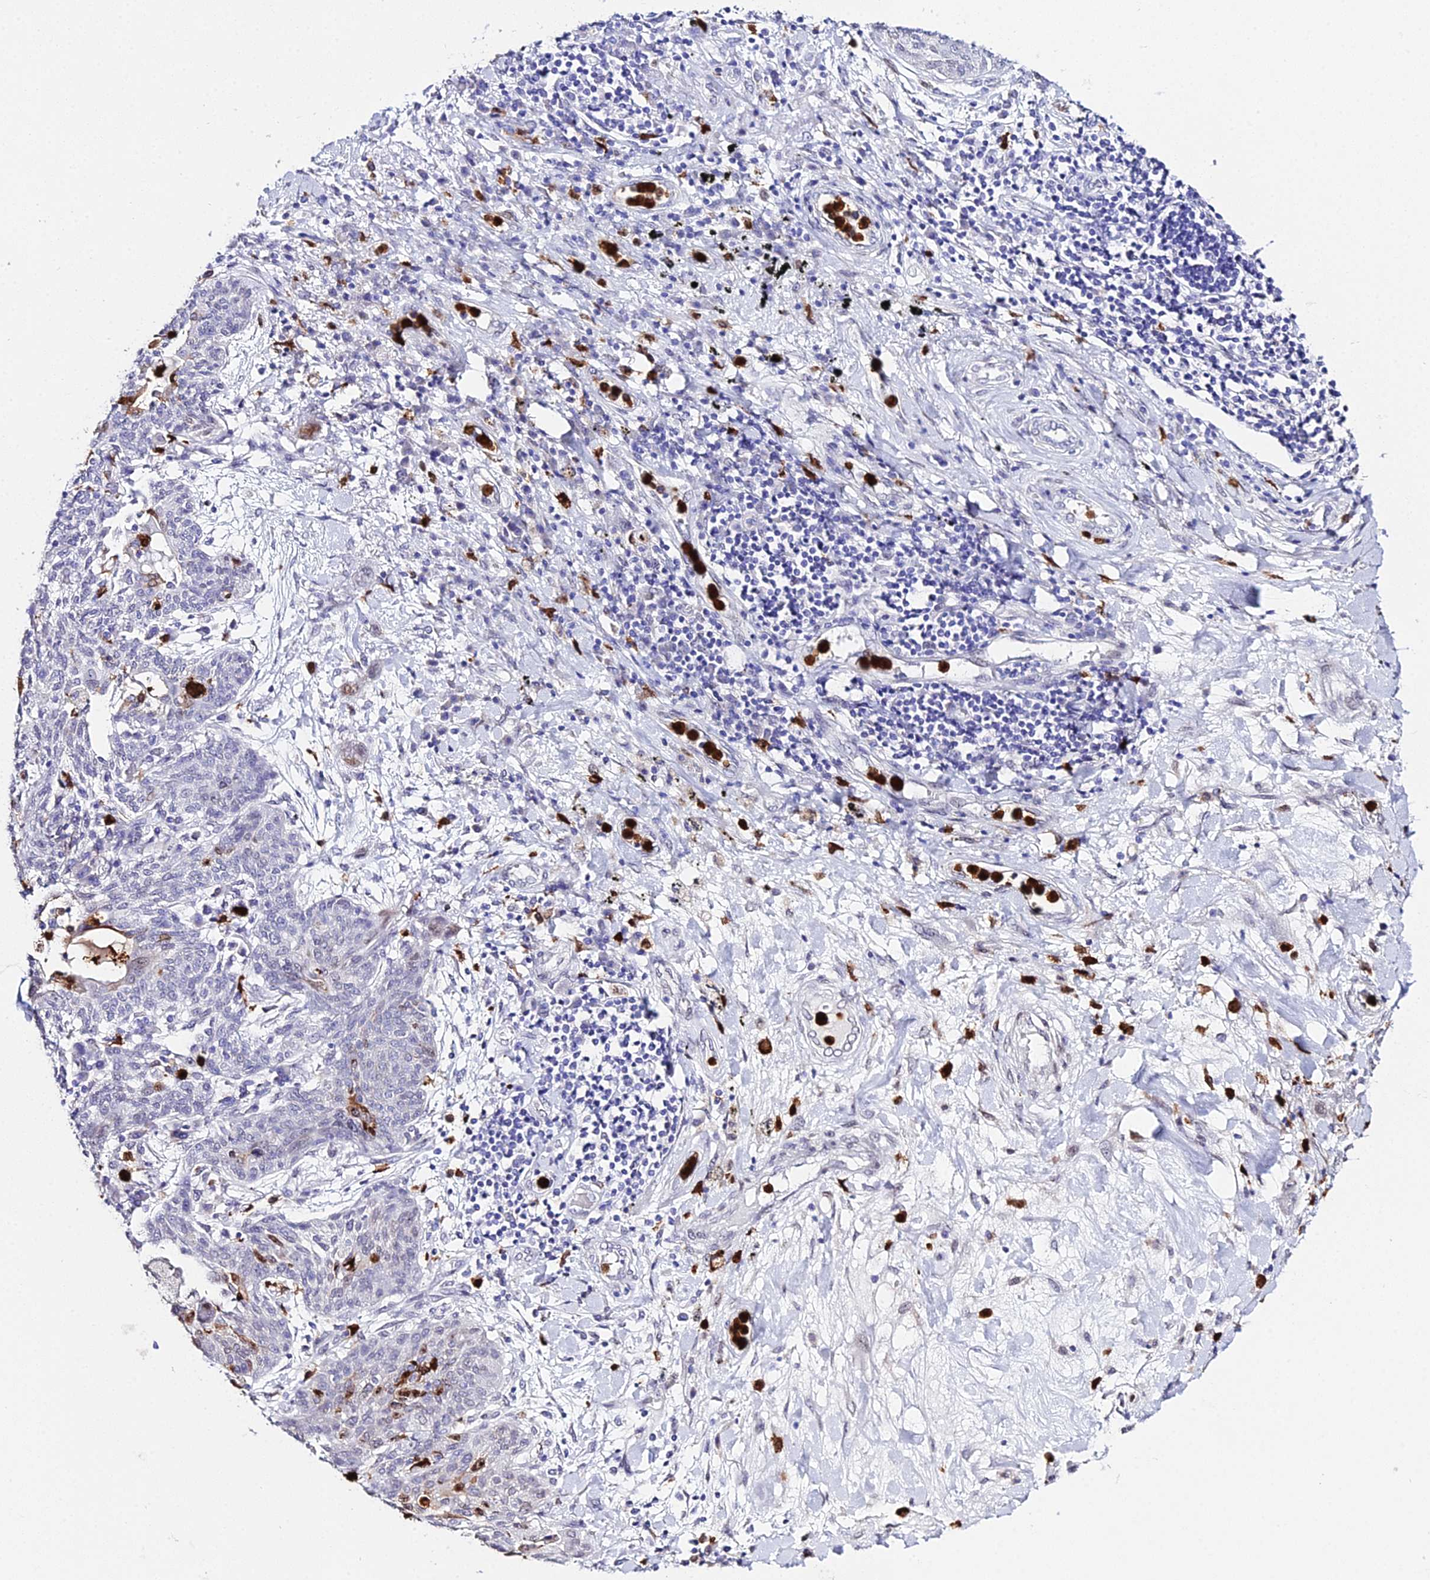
{"staining": {"intensity": "negative", "quantity": "none", "location": "none"}, "tissue": "lung cancer", "cell_type": "Tumor cells", "image_type": "cancer", "snomed": [{"axis": "morphology", "description": "Squamous cell carcinoma, NOS"}, {"axis": "topography", "description": "Lung"}], "caption": "IHC micrograph of lung squamous cell carcinoma stained for a protein (brown), which reveals no staining in tumor cells.", "gene": "MCM10", "patient": {"sex": "female", "age": 70}}